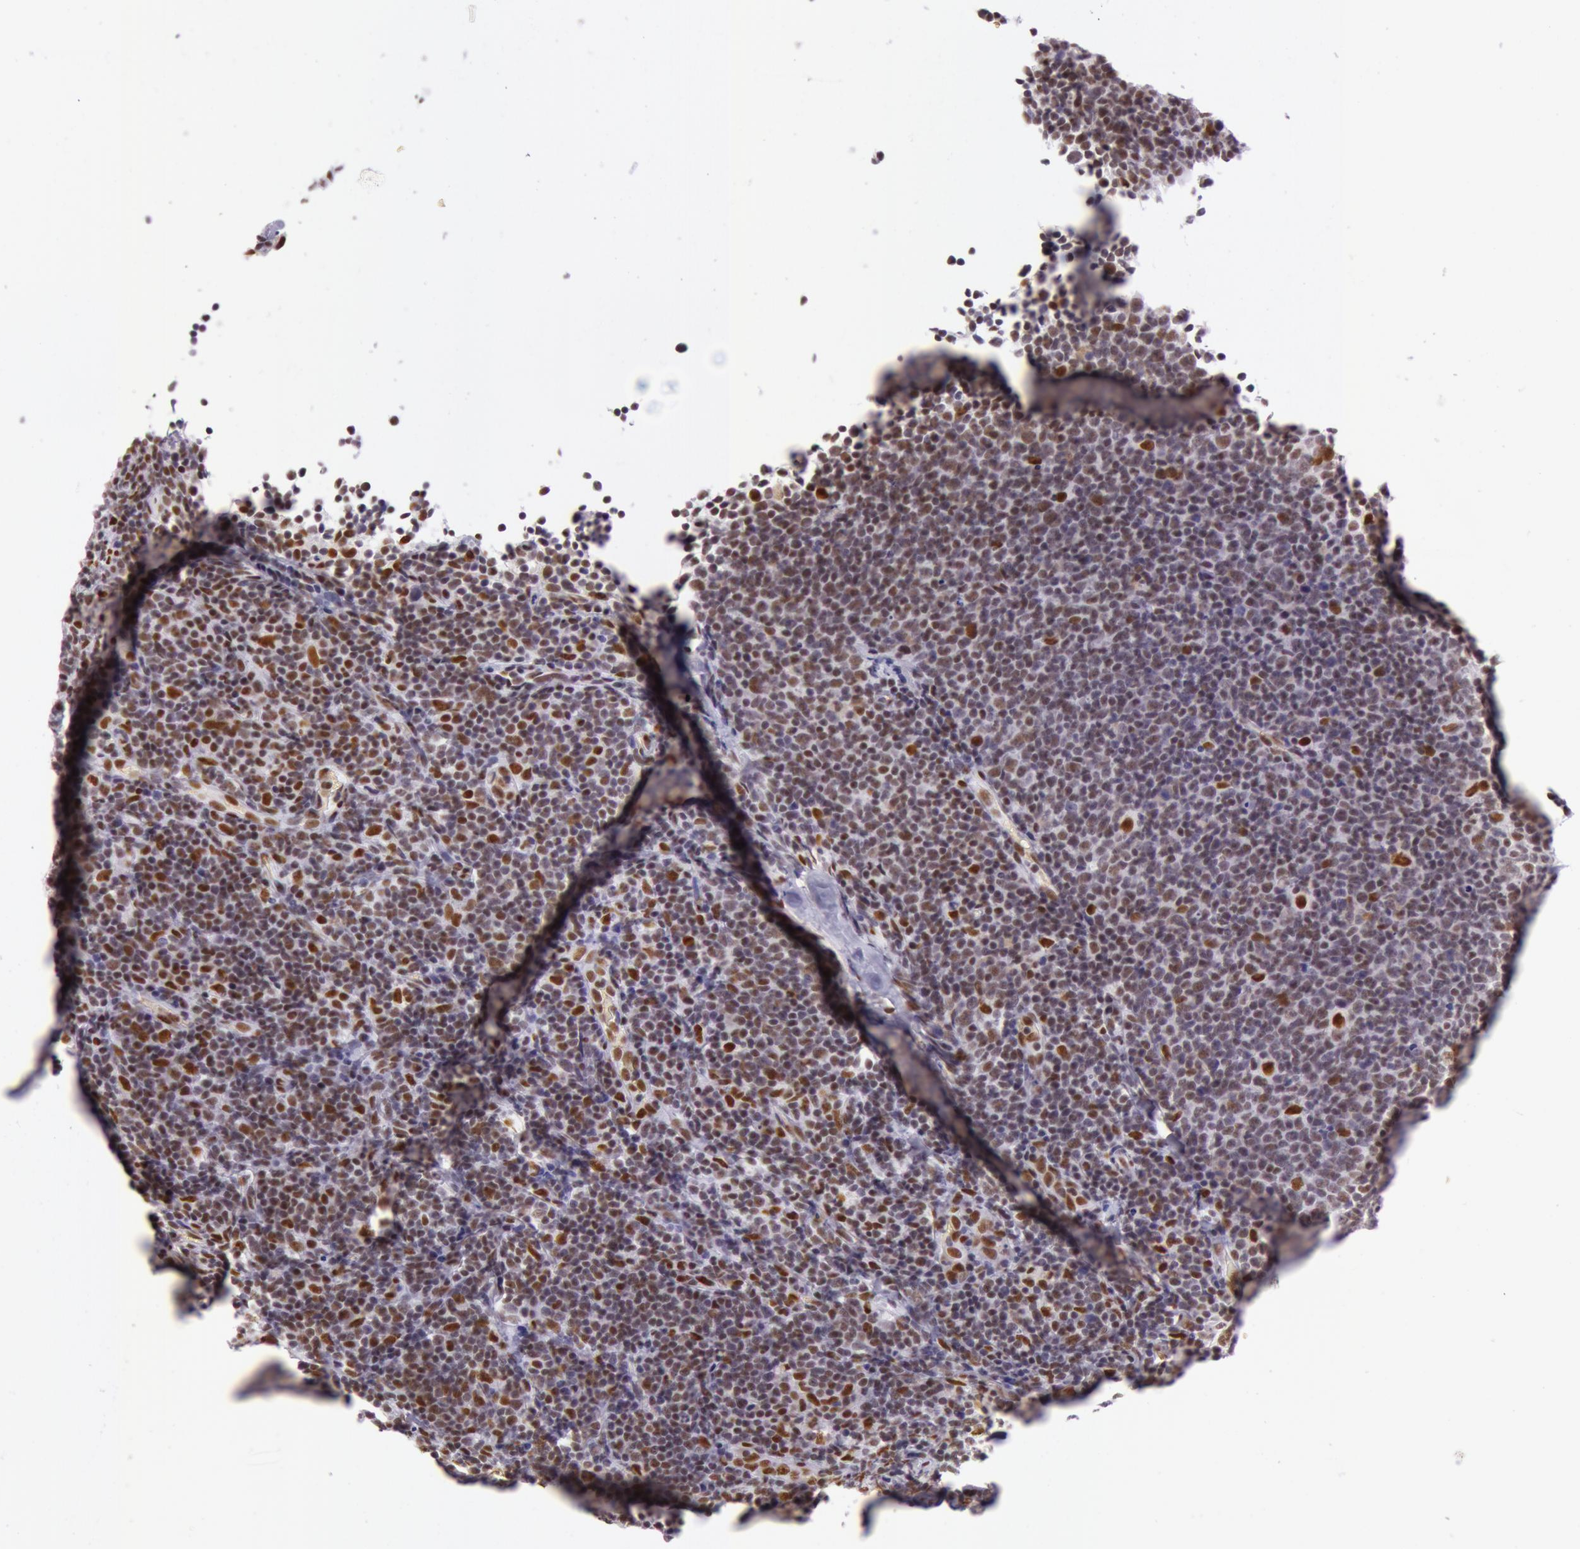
{"staining": {"intensity": "moderate", "quantity": ">75%", "location": "nuclear"}, "tissue": "lymphoma", "cell_type": "Tumor cells", "image_type": "cancer", "snomed": [{"axis": "morphology", "description": "Malignant lymphoma, non-Hodgkin's type, Low grade"}, {"axis": "topography", "description": "Lymph node"}], "caption": "Immunohistochemical staining of malignant lymphoma, non-Hodgkin's type (low-grade) demonstrates moderate nuclear protein positivity in about >75% of tumor cells.", "gene": "NBN", "patient": {"sex": "male", "age": 74}}